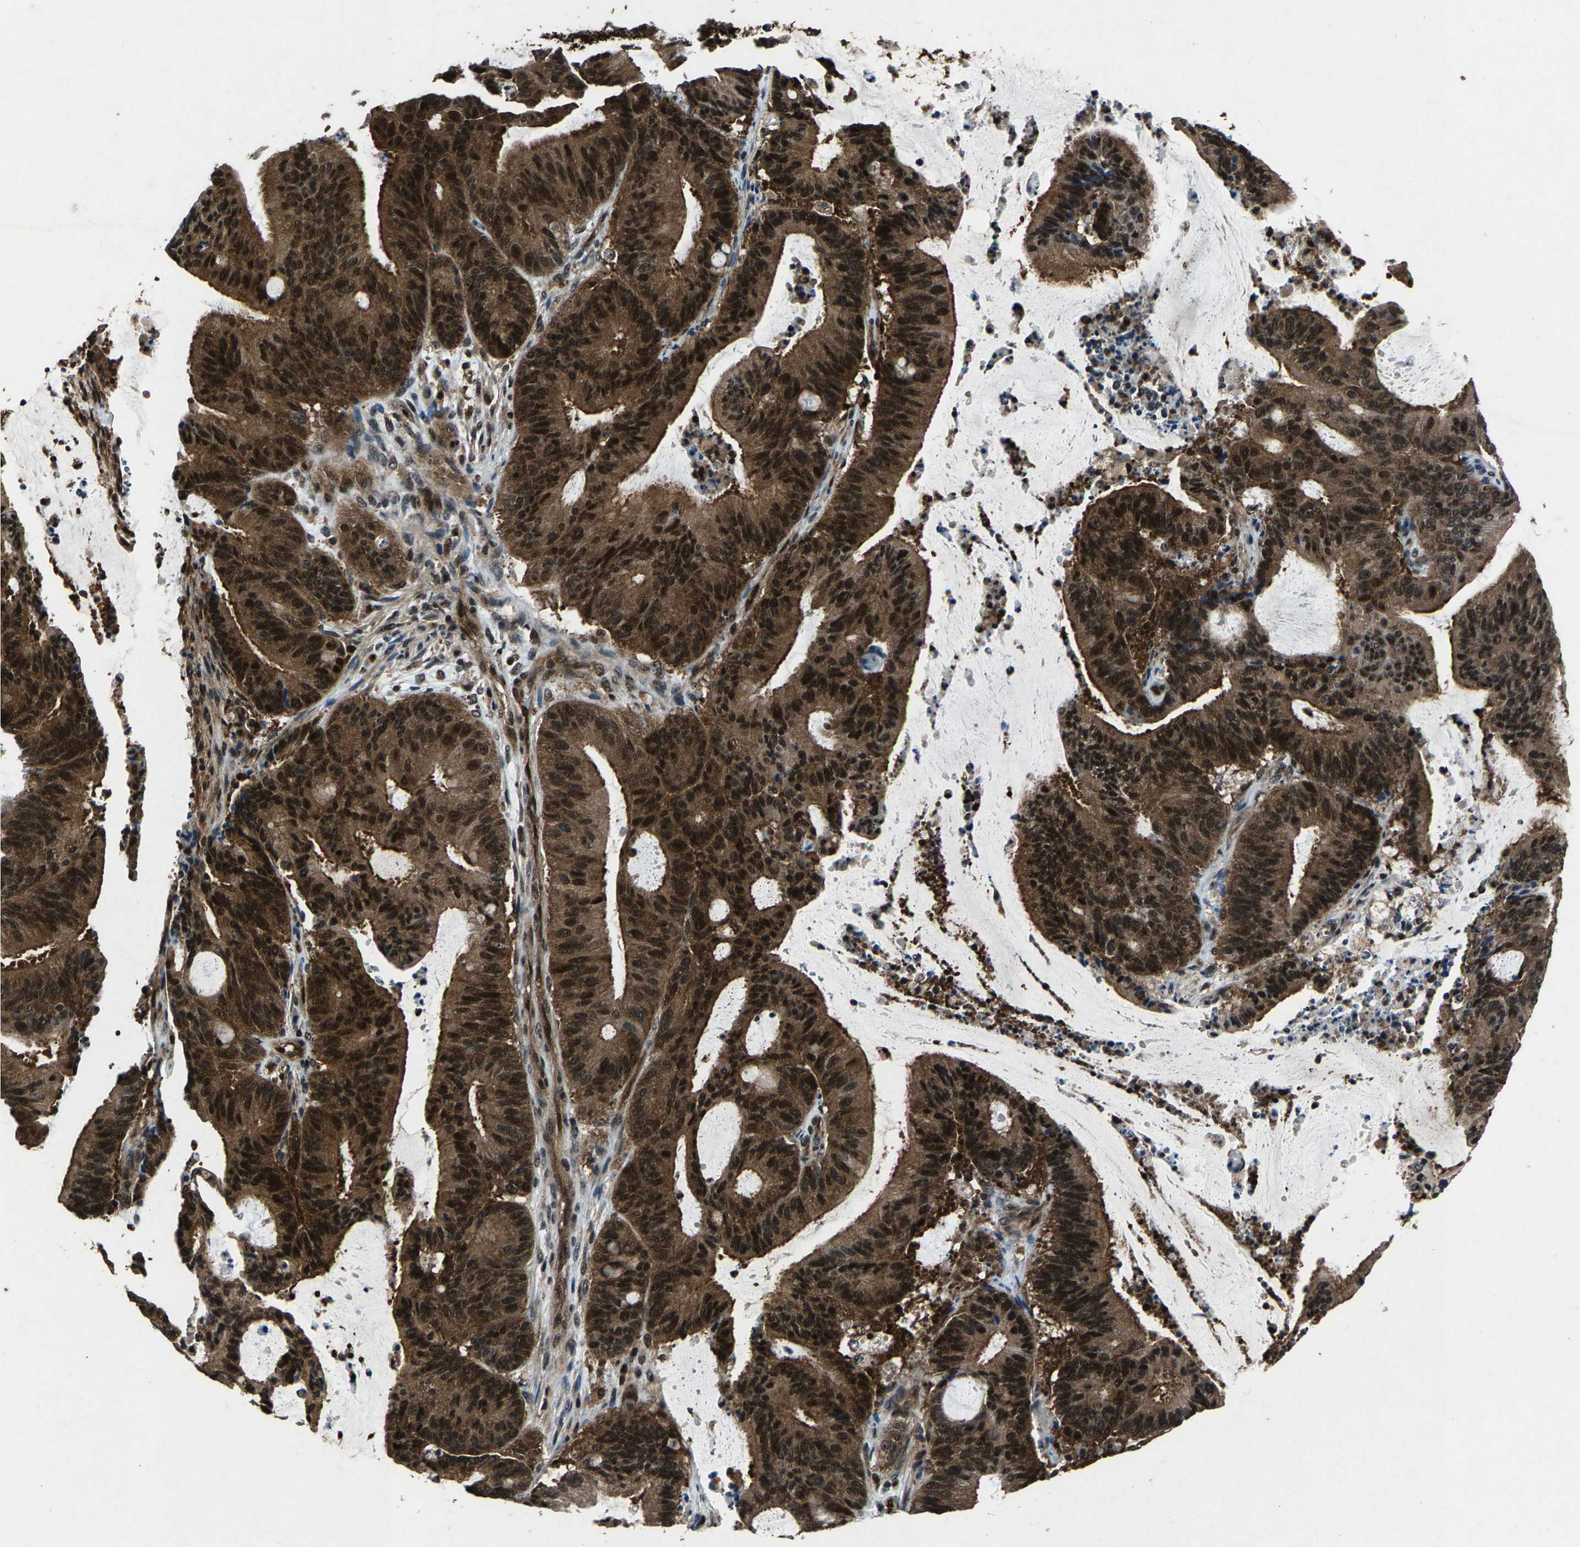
{"staining": {"intensity": "strong", "quantity": ">75%", "location": "cytoplasmic/membranous,nuclear"}, "tissue": "liver cancer", "cell_type": "Tumor cells", "image_type": "cancer", "snomed": [{"axis": "morphology", "description": "Cholangiocarcinoma"}, {"axis": "topography", "description": "Liver"}], "caption": "IHC staining of liver cholangiocarcinoma, which exhibits high levels of strong cytoplasmic/membranous and nuclear staining in approximately >75% of tumor cells indicating strong cytoplasmic/membranous and nuclear protein staining. The staining was performed using DAB (3,3'-diaminobenzidine) (brown) for protein detection and nuclei were counterstained in hematoxylin (blue).", "gene": "ATXN3", "patient": {"sex": "female", "age": 73}}